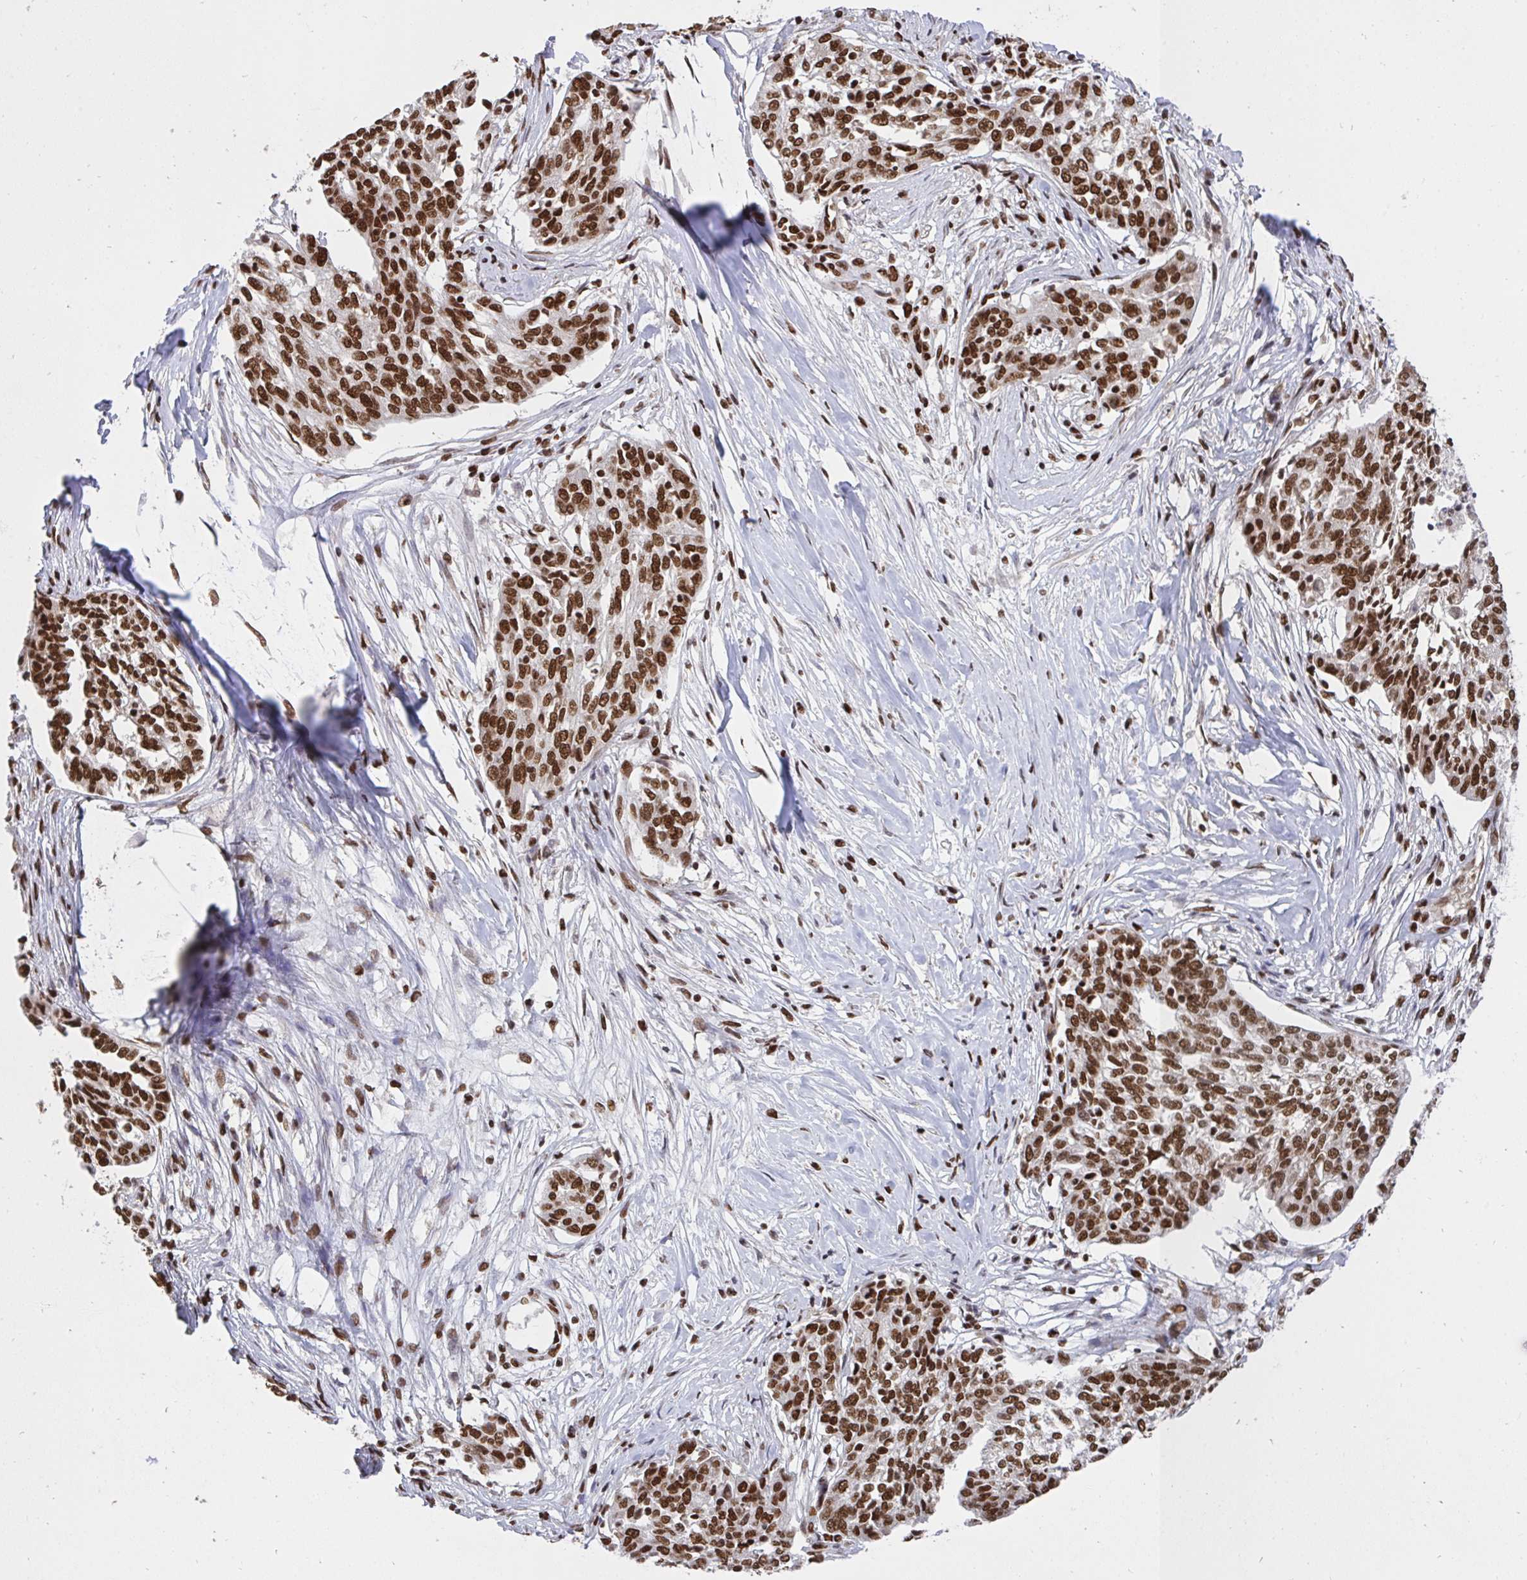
{"staining": {"intensity": "strong", "quantity": ">75%", "location": "nuclear"}, "tissue": "ovarian cancer", "cell_type": "Tumor cells", "image_type": "cancer", "snomed": [{"axis": "morphology", "description": "Cystadenocarcinoma, serous, NOS"}, {"axis": "topography", "description": "Ovary"}], "caption": "This image shows IHC staining of serous cystadenocarcinoma (ovarian), with high strong nuclear positivity in about >75% of tumor cells.", "gene": "HNRNPL", "patient": {"sex": "female", "age": 67}}